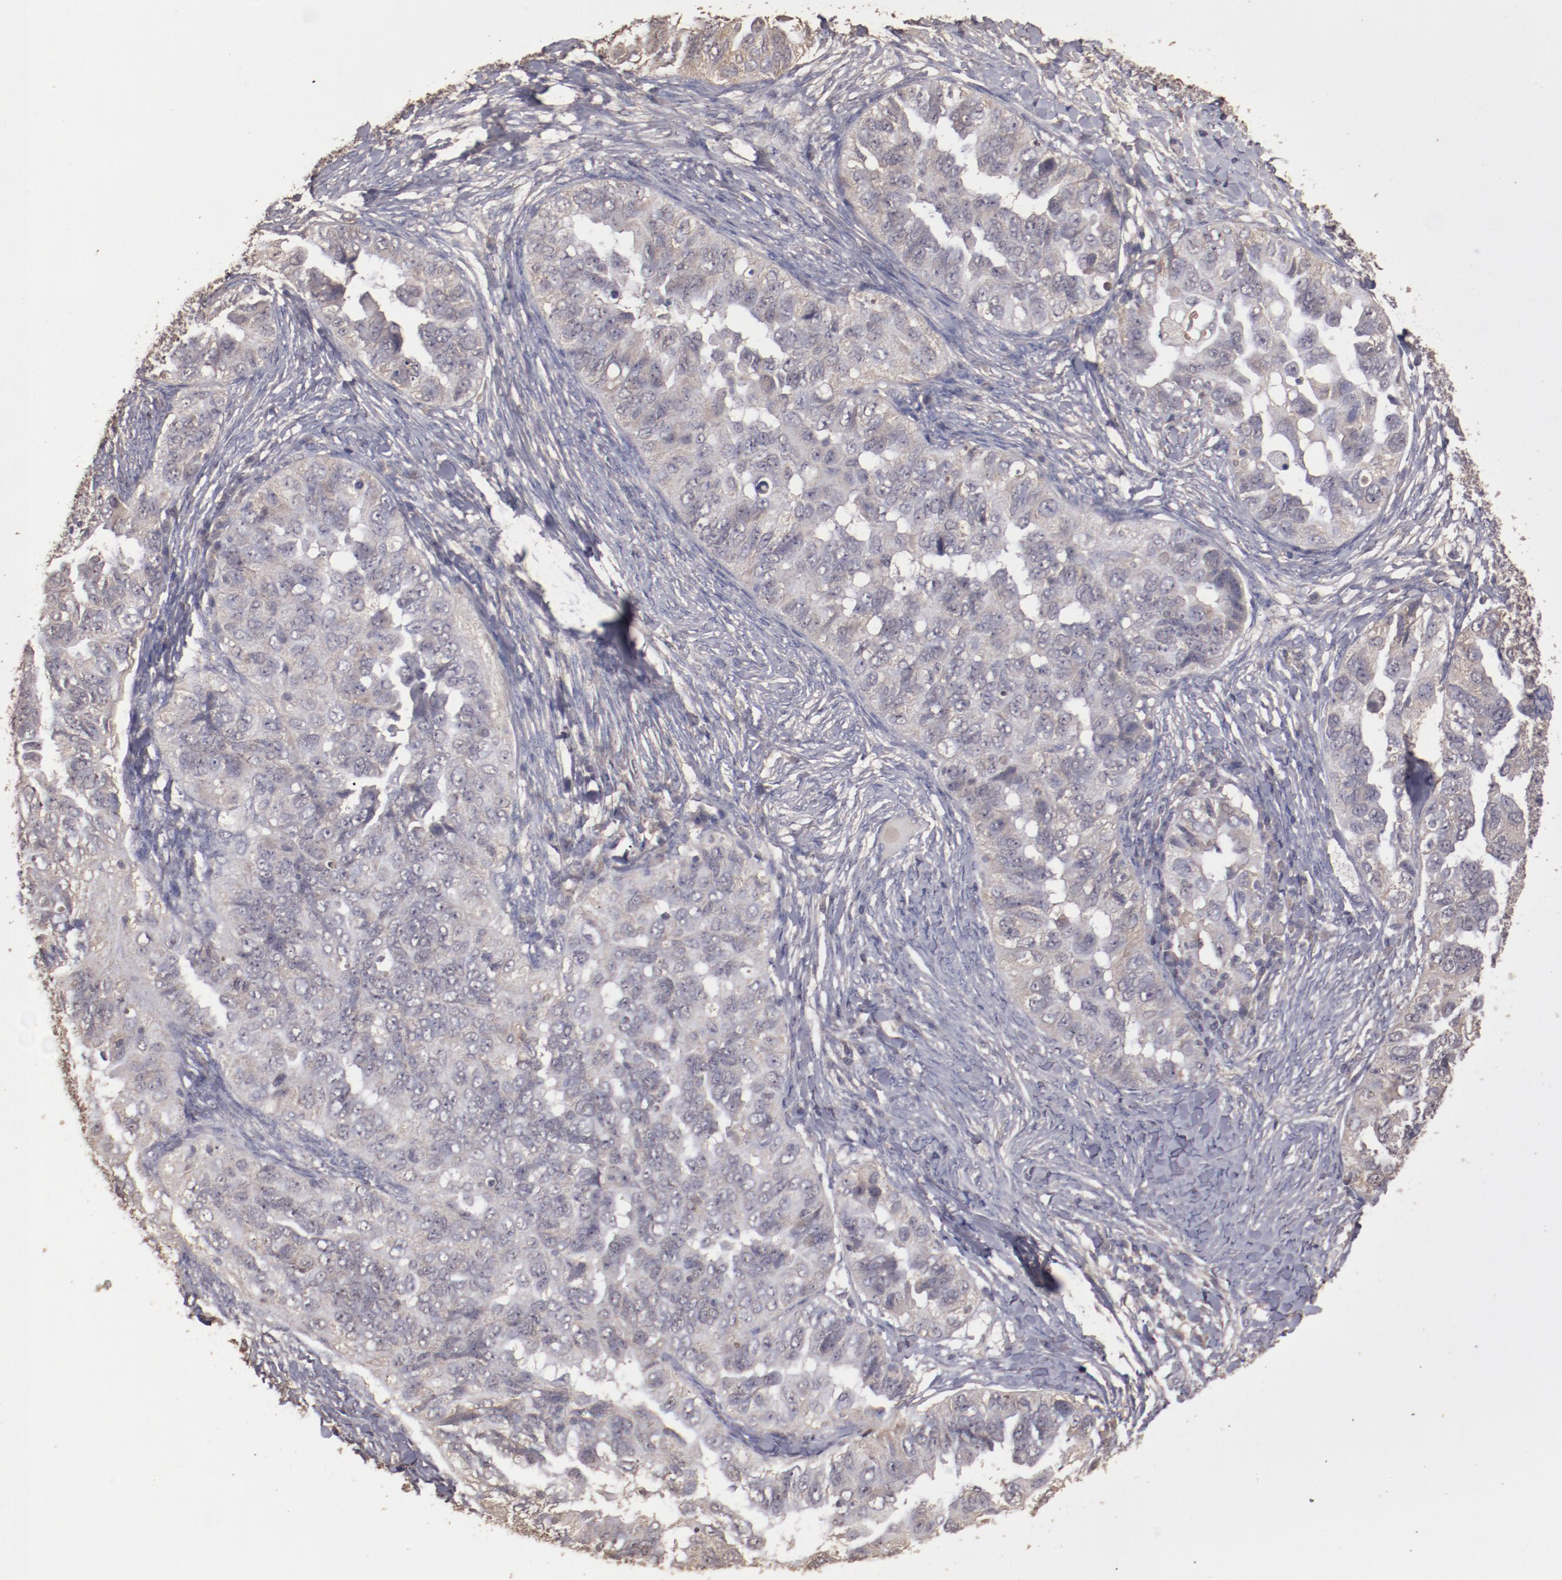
{"staining": {"intensity": "weak", "quantity": "25%-75%", "location": "cytoplasmic/membranous"}, "tissue": "ovarian cancer", "cell_type": "Tumor cells", "image_type": "cancer", "snomed": [{"axis": "morphology", "description": "Cystadenocarcinoma, serous, NOS"}, {"axis": "topography", "description": "Ovary"}], "caption": "Immunohistochemistry (IHC) histopathology image of neoplastic tissue: human ovarian cancer stained using immunohistochemistry (IHC) reveals low levels of weak protein expression localized specifically in the cytoplasmic/membranous of tumor cells, appearing as a cytoplasmic/membranous brown color.", "gene": "FAT1", "patient": {"sex": "female", "age": 82}}